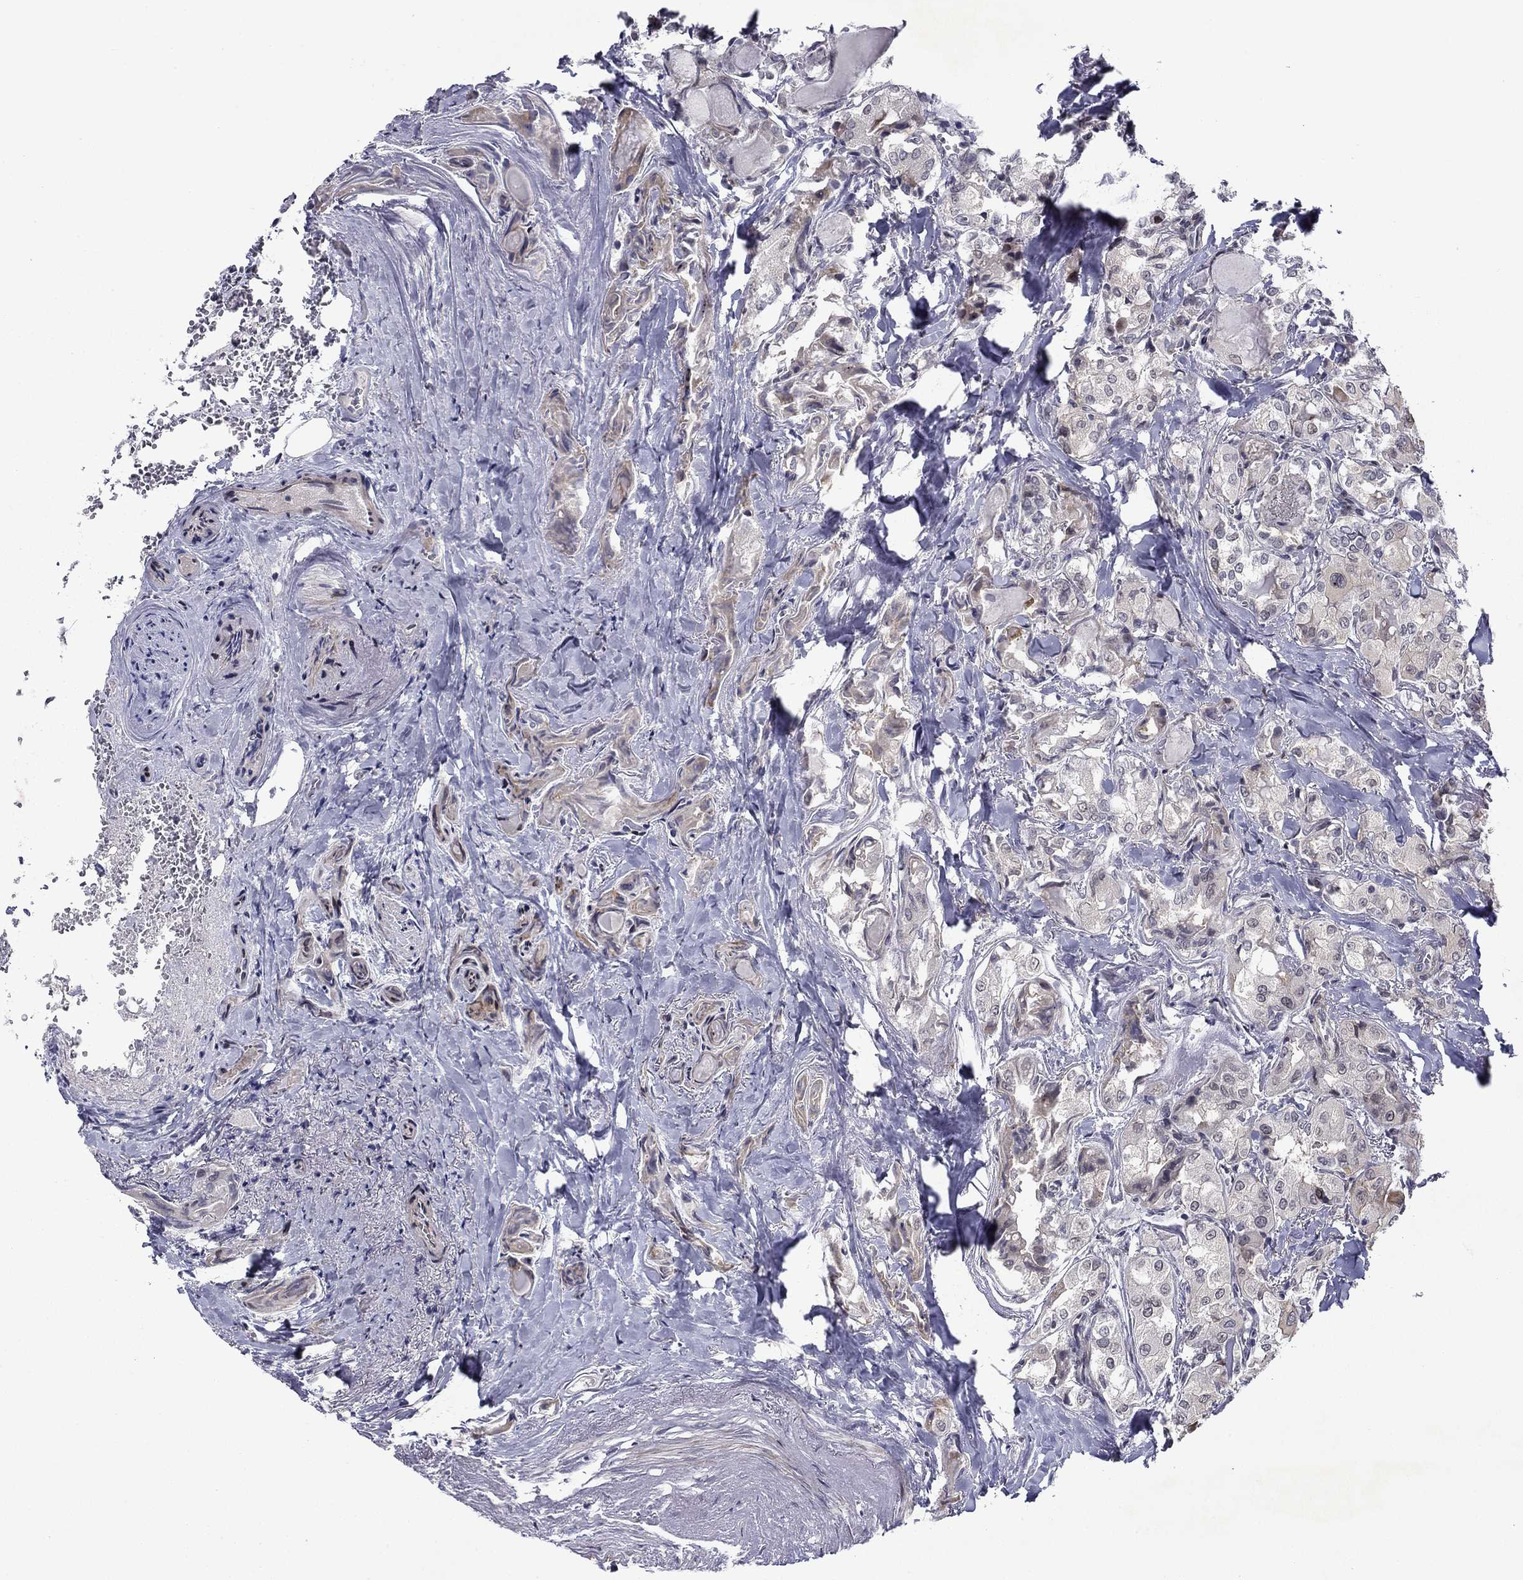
{"staining": {"intensity": "negative", "quantity": "none", "location": "none"}, "tissue": "thyroid cancer", "cell_type": "Tumor cells", "image_type": "cancer", "snomed": [{"axis": "morphology", "description": "Normal tissue, NOS"}, {"axis": "morphology", "description": "Papillary adenocarcinoma, NOS"}, {"axis": "topography", "description": "Thyroid gland"}], "caption": "Immunohistochemistry (IHC) of thyroid cancer (papillary adenocarcinoma) shows no expression in tumor cells. (Immunohistochemistry (IHC), brightfield microscopy, high magnification).", "gene": "B3GAT1", "patient": {"sex": "female", "age": 66}}